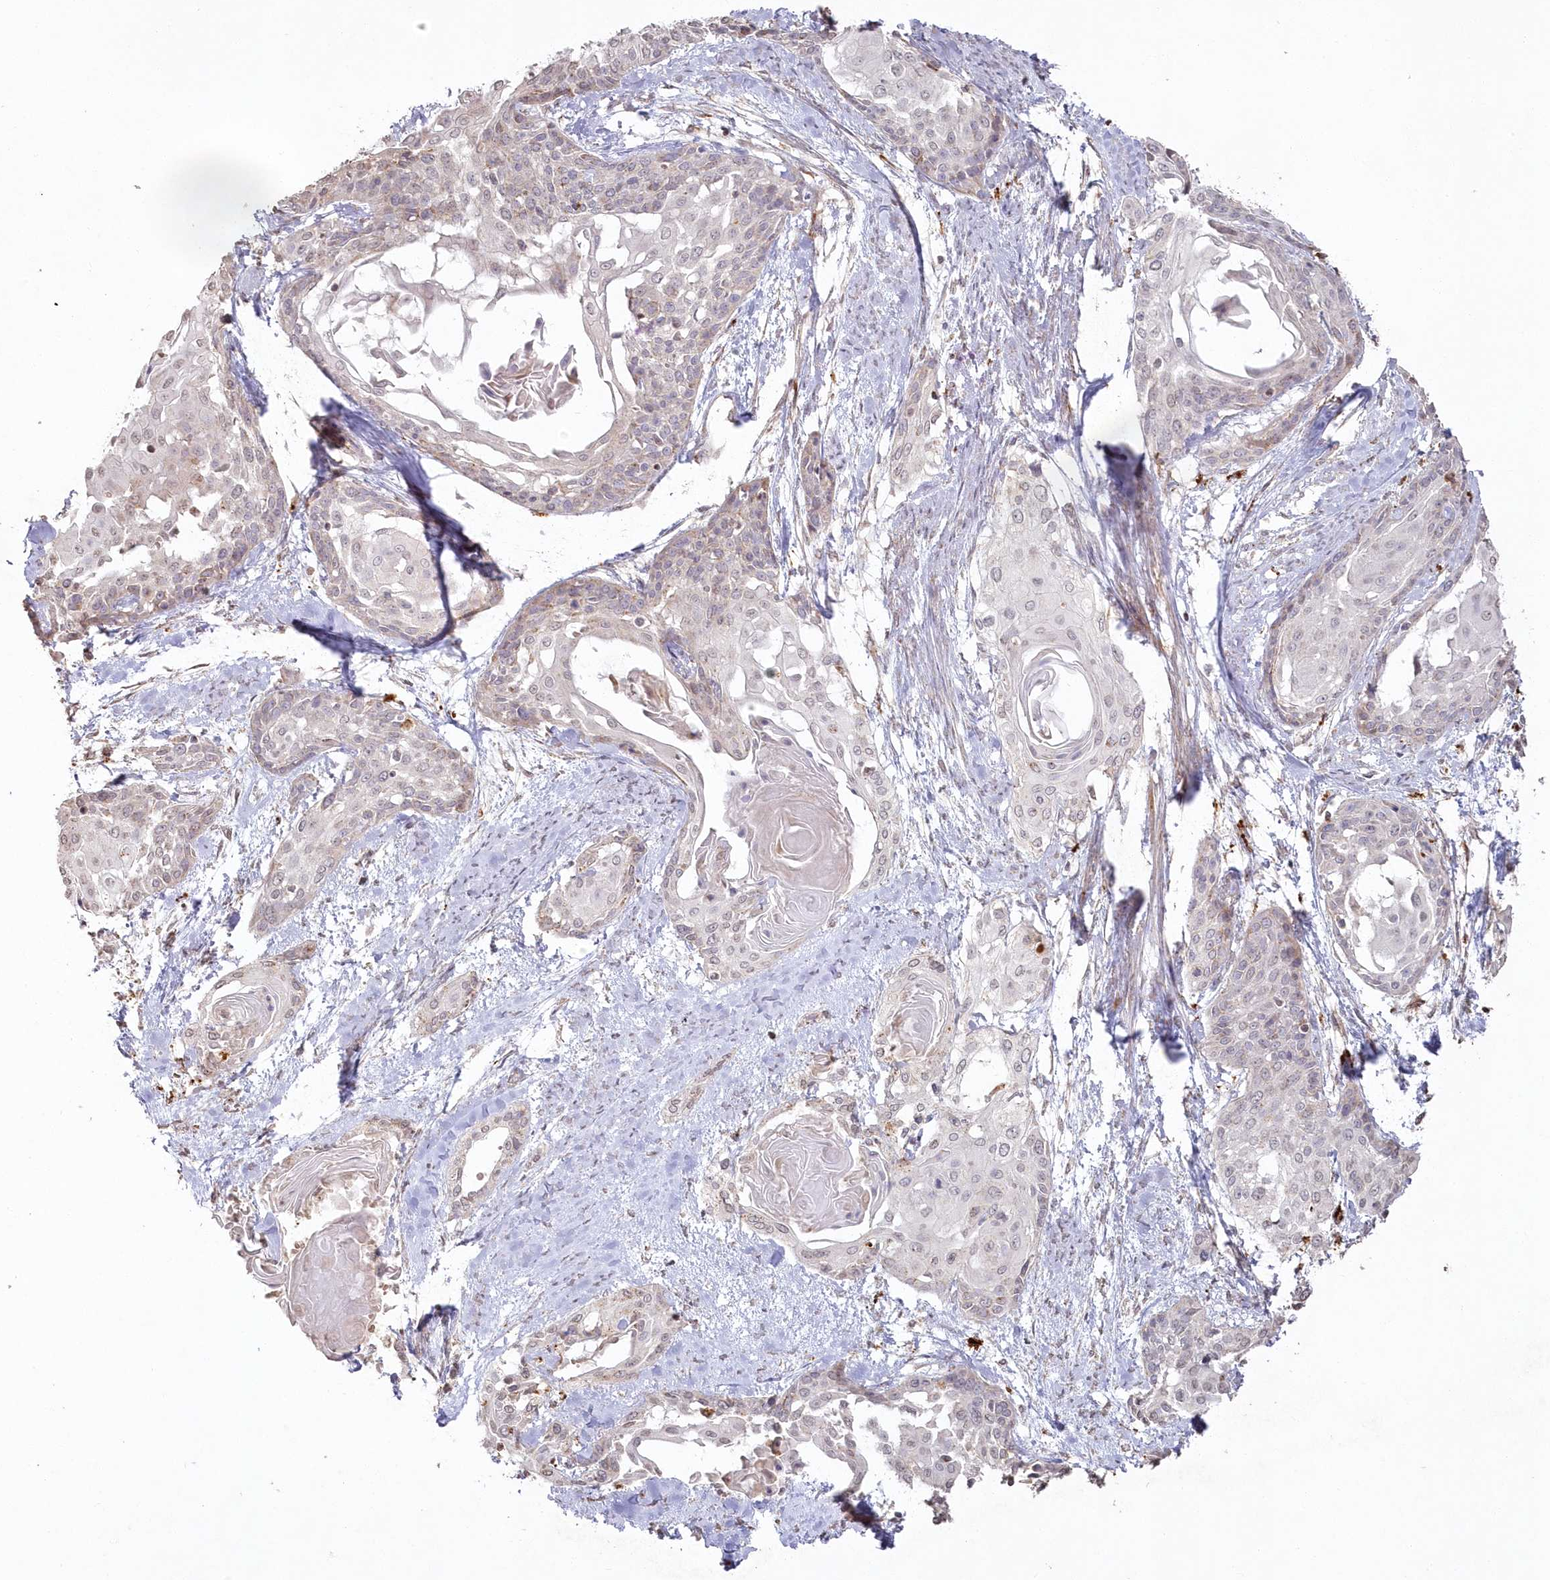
{"staining": {"intensity": "negative", "quantity": "none", "location": "none"}, "tissue": "cervical cancer", "cell_type": "Tumor cells", "image_type": "cancer", "snomed": [{"axis": "morphology", "description": "Squamous cell carcinoma, NOS"}, {"axis": "topography", "description": "Cervix"}], "caption": "Histopathology image shows no protein staining in tumor cells of cervical squamous cell carcinoma tissue.", "gene": "ARSB", "patient": {"sex": "female", "age": 57}}